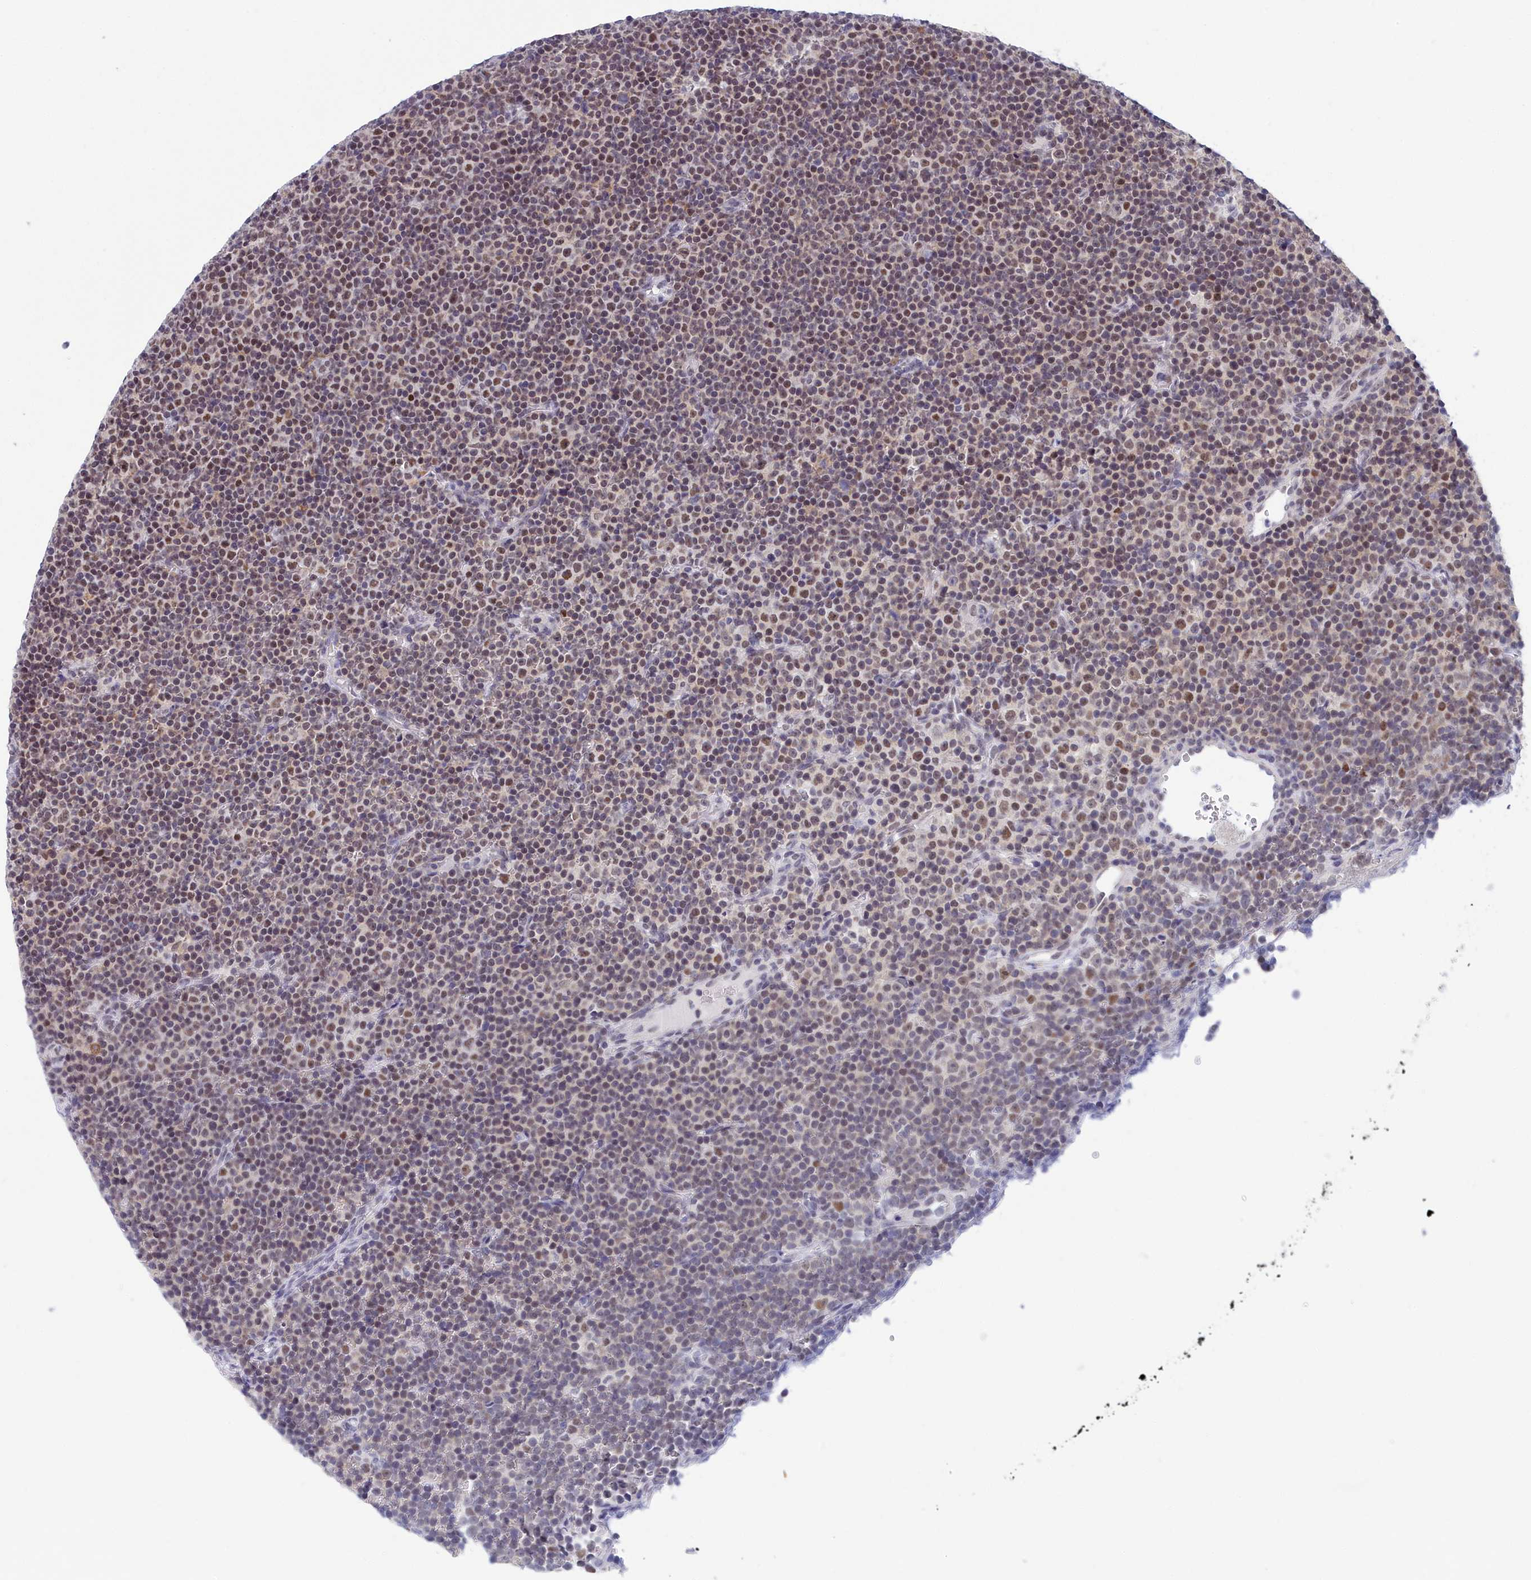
{"staining": {"intensity": "moderate", "quantity": "25%-75%", "location": "nuclear"}, "tissue": "lymphoma", "cell_type": "Tumor cells", "image_type": "cancer", "snomed": [{"axis": "morphology", "description": "Malignant lymphoma, non-Hodgkin's type, Low grade"}, {"axis": "topography", "description": "Lymph node"}], "caption": "Human lymphoma stained for a protein (brown) shows moderate nuclear positive positivity in about 25%-75% of tumor cells.", "gene": "CCDC97", "patient": {"sex": "female", "age": 67}}